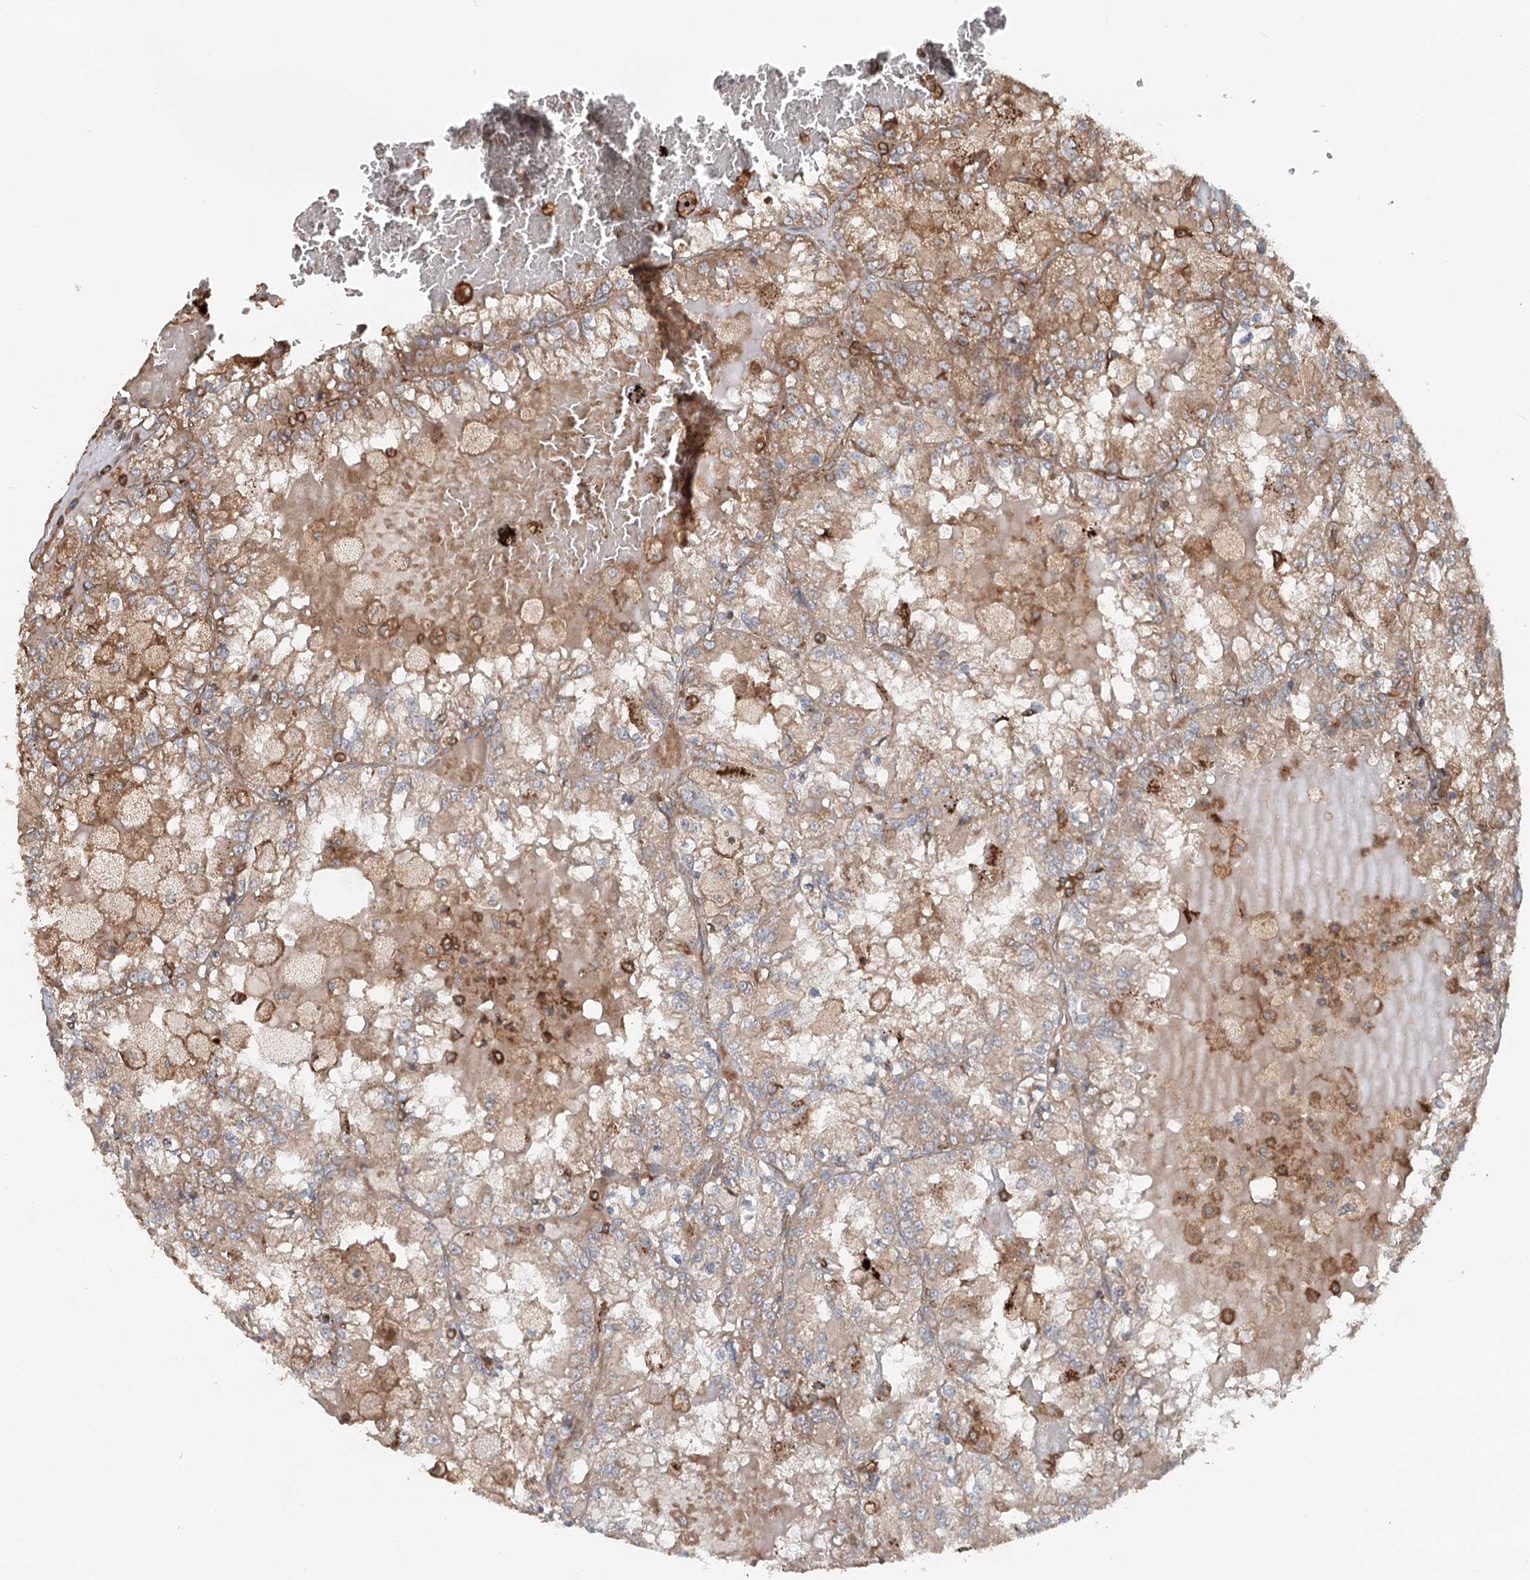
{"staining": {"intensity": "weak", "quantity": ">75%", "location": "cytoplasmic/membranous"}, "tissue": "renal cancer", "cell_type": "Tumor cells", "image_type": "cancer", "snomed": [{"axis": "morphology", "description": "Adenocarcinoma, NOS"}, {"axis": "topography", "description": "Kidney"}], "caption": "Immunohistochemical staining of adenocarcinoma (renal) reveals low levels of weak cytoplasmic/membranous protein expression in about >75% of tumor cells.", "gene": "PAIP2", "patient": {"sex": "female", "age": 56}}